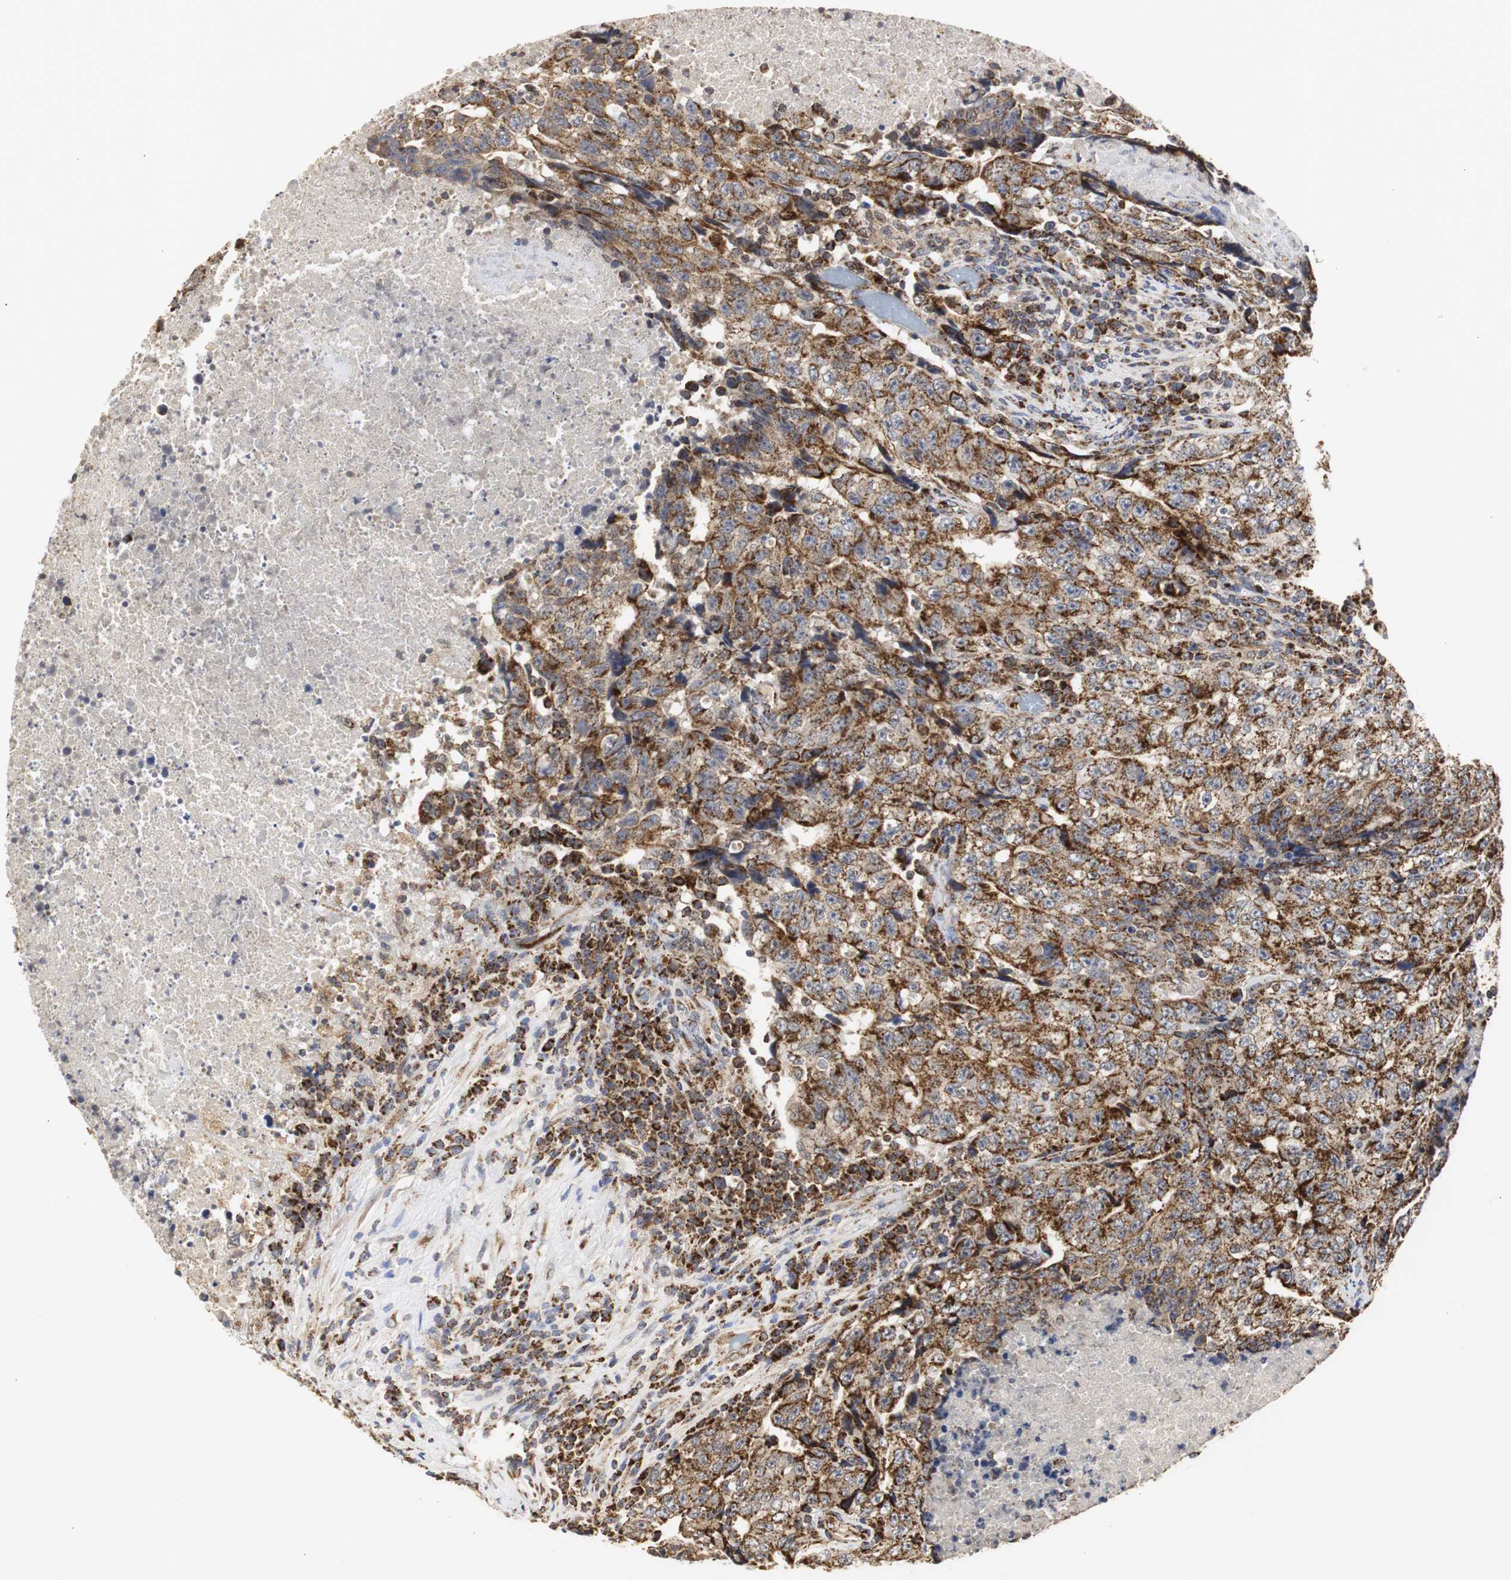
{"staining": {"intensity": "strong", "quantity": ">75%", "location": "cytoplasmic/membranous"}, "tissue": "testis cancer", "cell_type": "Tumor cells", "image_type": "cancer", "snomed": [{"axis": "morphology", "description": "Necrosis, NOS"}, {"axis": "morphology", "description": "Carcinoma, Embryonal, NOS"}, {"axis": "topography", "description": "Testis"}], "caption": "Immunohistochemistry (IHC) of human testis embryonal carcinoma shows high levels of strong cytoplasmic/membranous expression in about >75% of tumor cells.", "gene": "HSD17B10", "patient": {"sex": "male", "age": 19}}